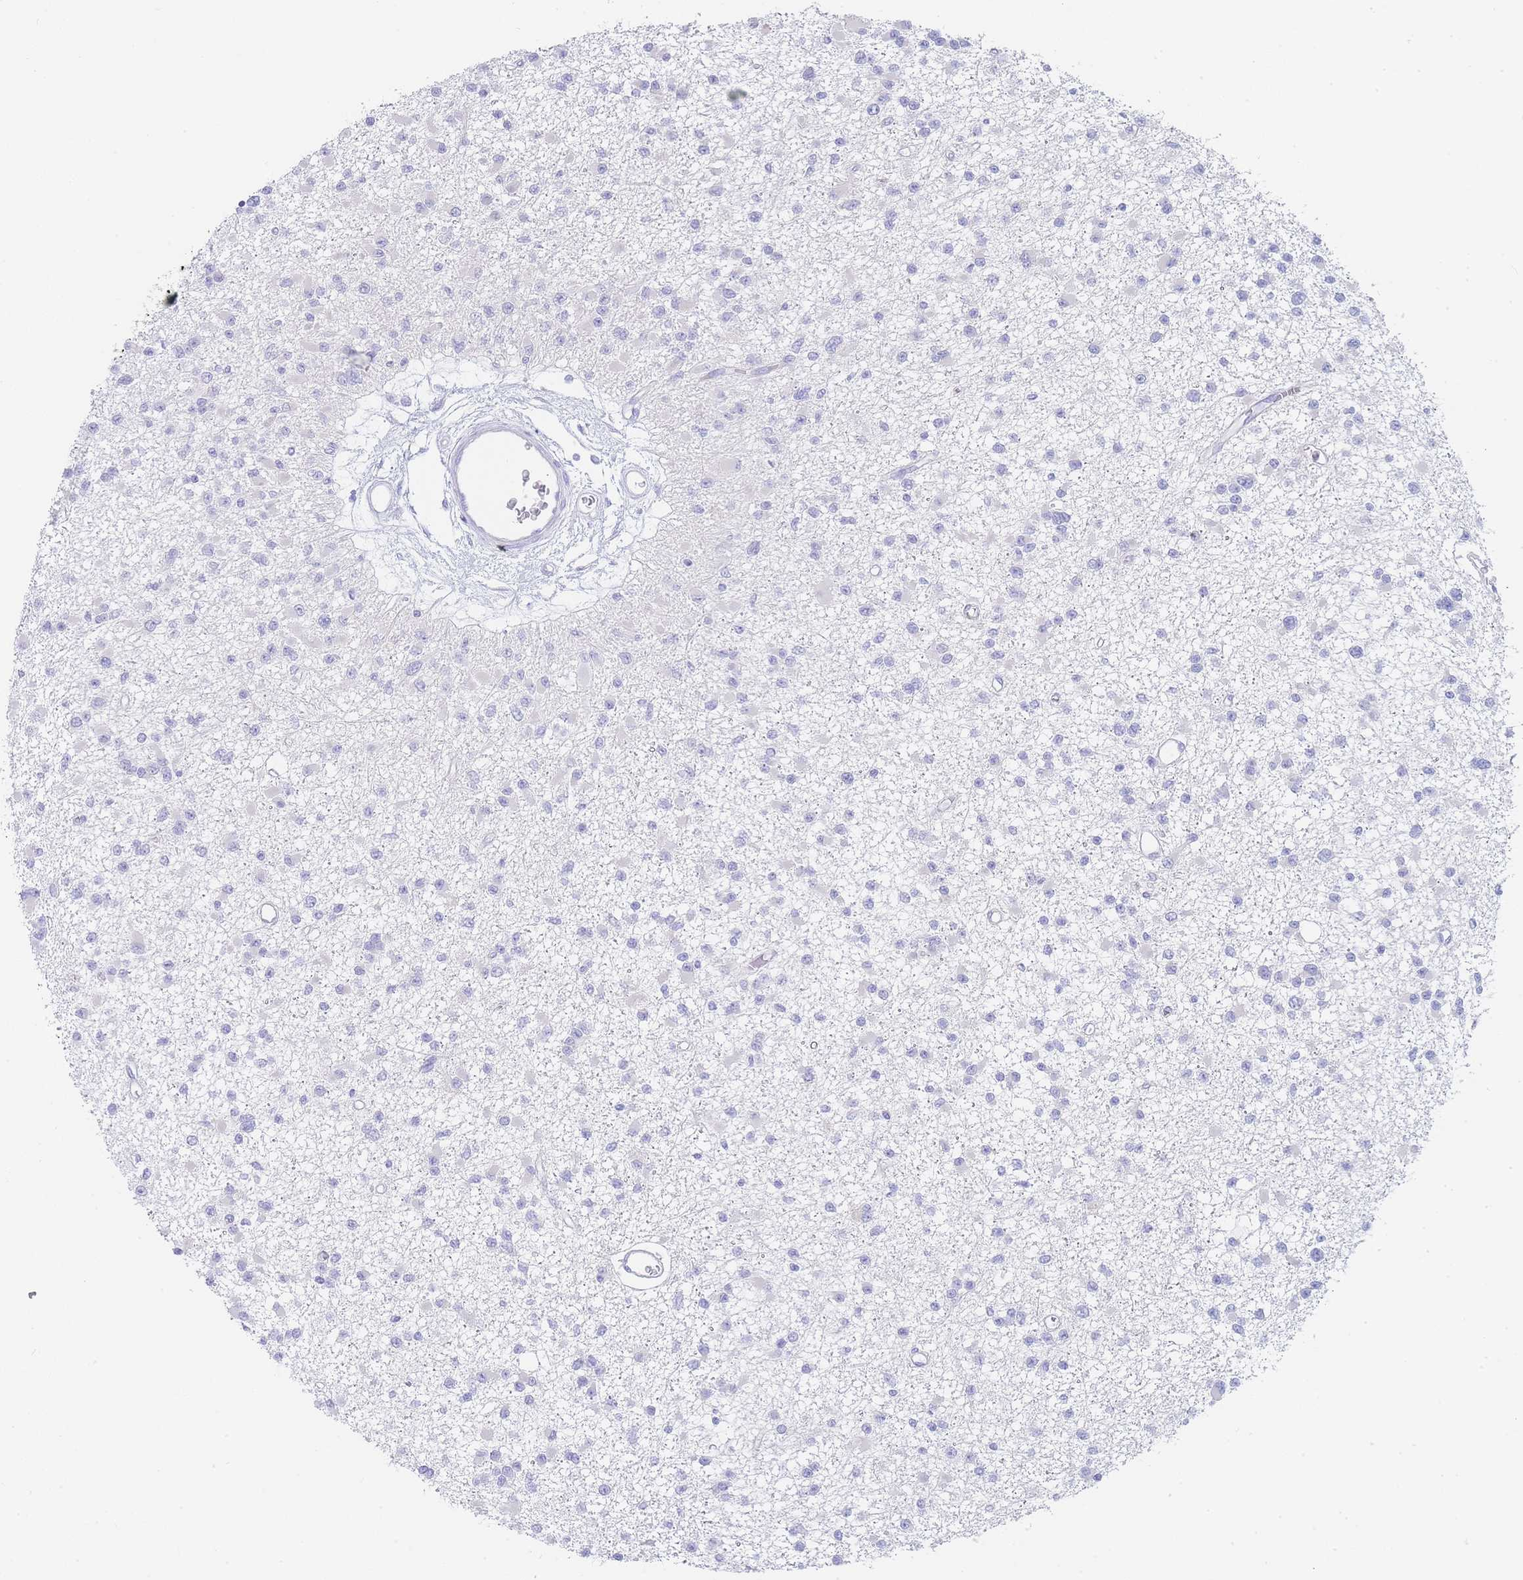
{"staining": {"intensity": "negative", "quantity": "none", "location": "none"}, "tissue": "glioma", "cell_type": "Tumor cells", "image_type": "cancer", "snomed": [{"axis": "morphology", "description": "Glioma, malignant, Low grade"}, {"axis": "topography", "description": "Brain"}], "caption": "The image exhibits no staining of tumor cells in glioma.", "gene": "LZTFL1", "patient": {"sex": "female", "age": 22}}